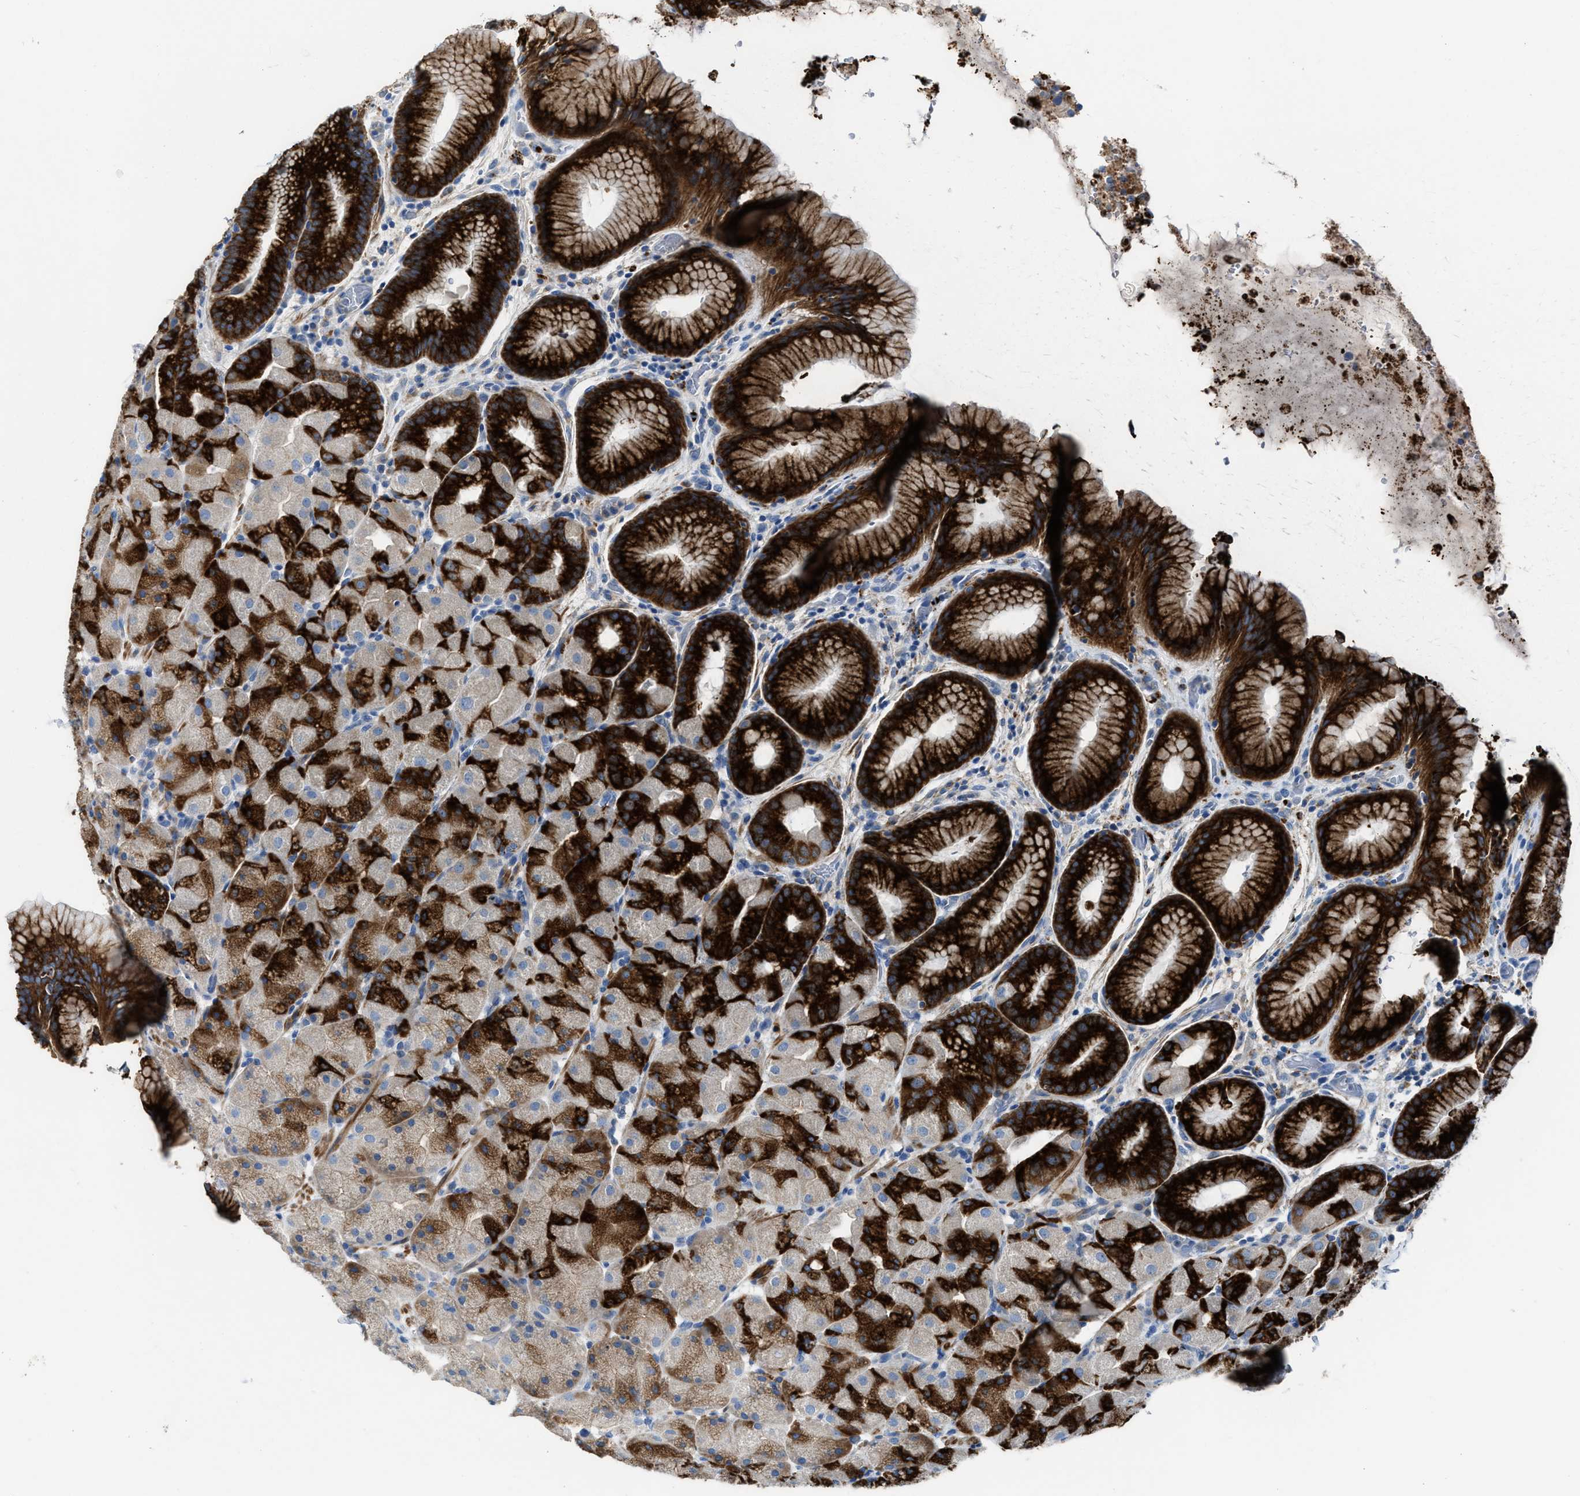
{"staining": {"intensity": "strong", "quantity": "25%-75%", "location": "cytoplasmic/membranous"}, "tissue": "stomach", "cell_type": "Glandular cells", "image_type": "normal", "snomed": [{"axis": "morphology", "description": "Normal tissue, NOS"}, {"axis": "topography", "description": "Stomach, upper"}, {"axis": "topography", "description": "Stomach"}], "caption": "Immunohistochemical staining of normal human stomach exhibits high levels of strong cytoplasmic/membranous staining in about 25%-75% of glandular cells. Ihc stains the protein in brown and the nuclei are stained blue.", "gene": "AOAH", "patient": {"sex": "male", "age": 48}}